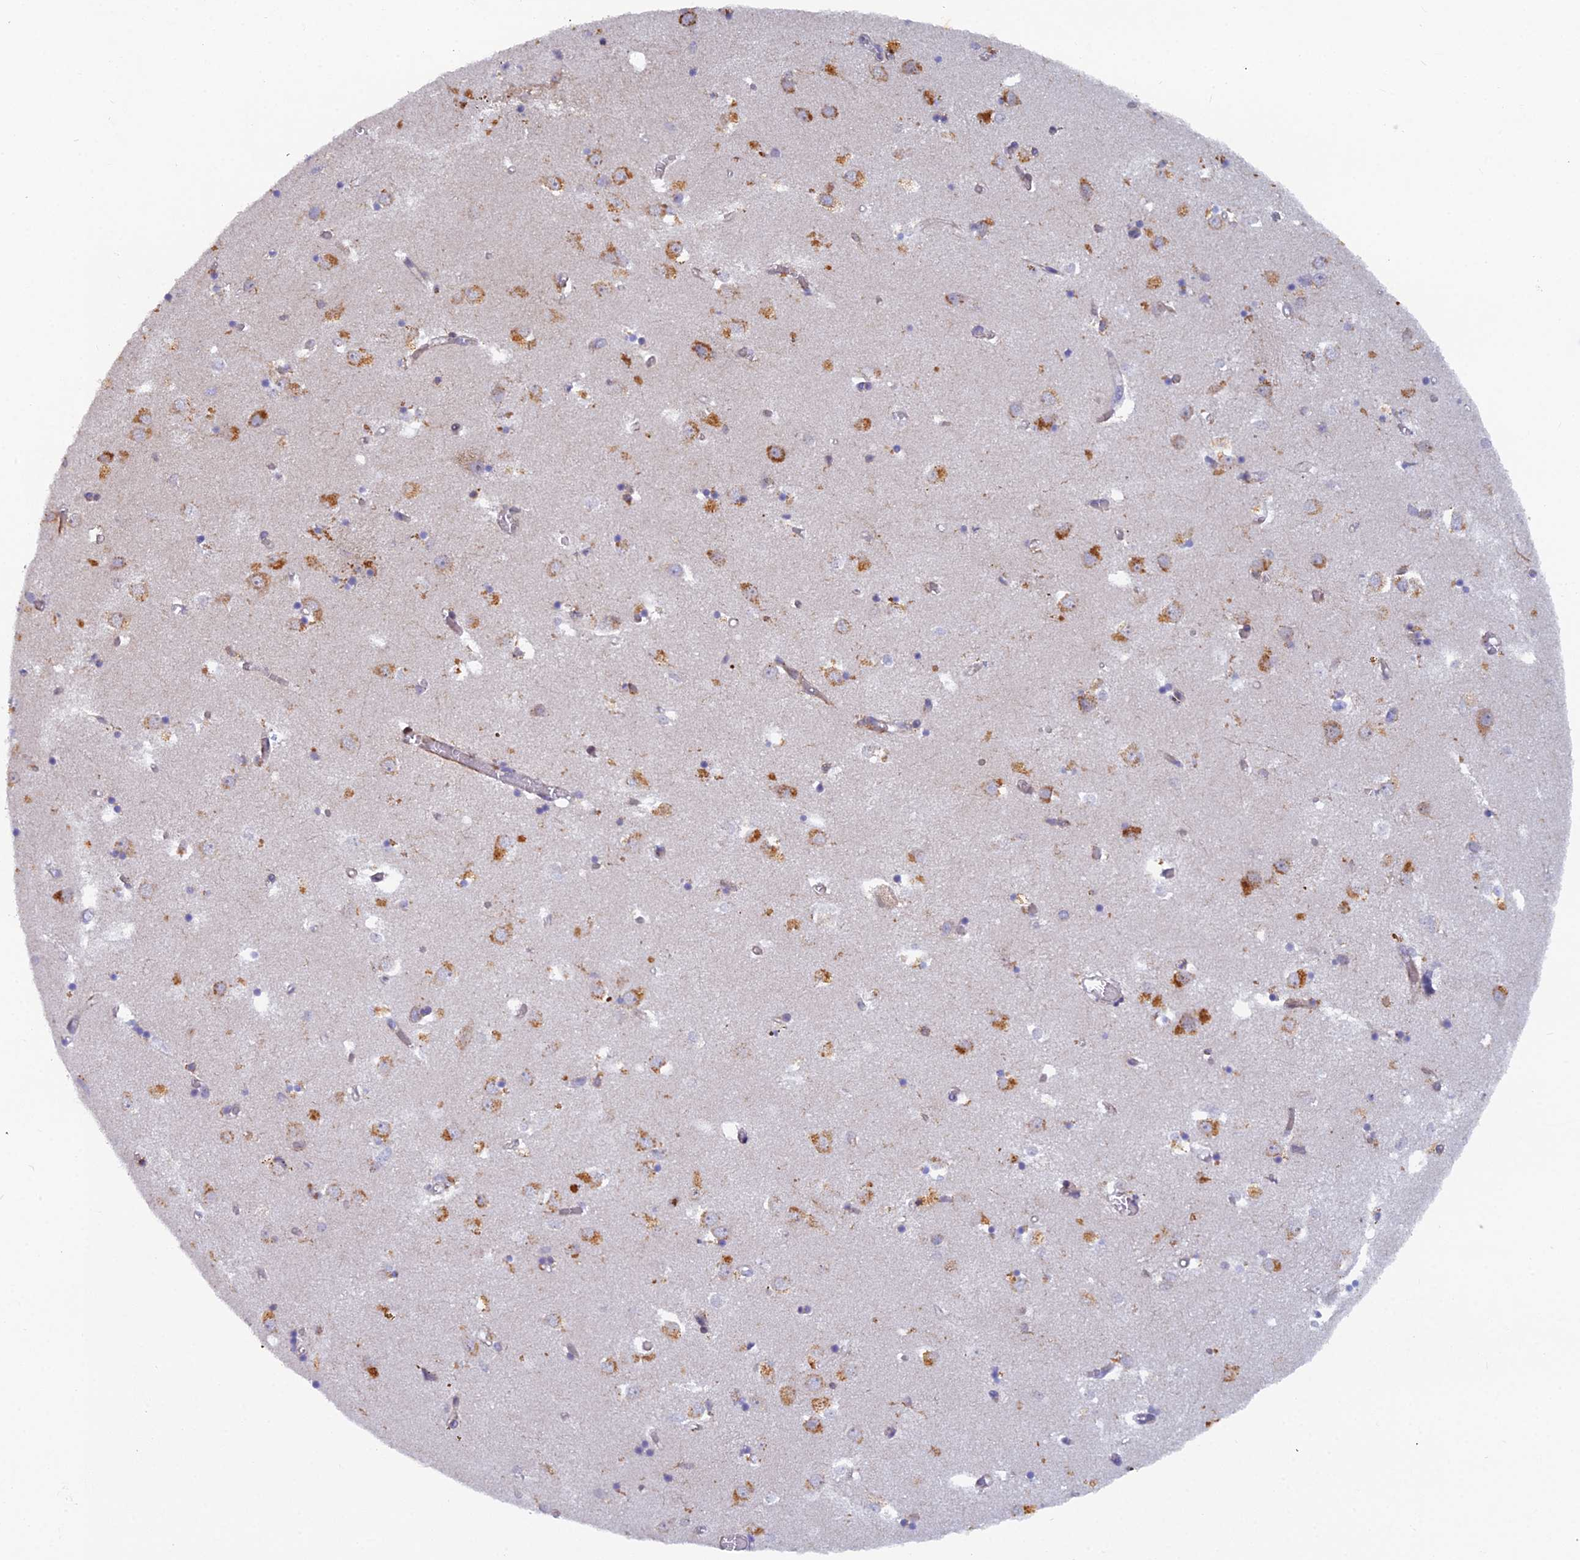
{"staining": {"intensity": "moderate", "quantity": "25%-75%", "location": "cytoplasmic/membranous"}, "tissue": "caudate", "cell_type": "Glial cells", "image_type": "normal", "snomed": [{"axis": "morphology", "description": "Normal tissue, NOS"}, {"axis": "topography", "description": "Lateral ventricle wall"}], "caption": "Brown immunohistochemical staining in normal caudate reveals moderate cytoplasmic/membranous expression in approximately 25%-75% of glial cells. (DAB (3,3'-diaminobenzidine) IHC with brightfield microscopy, high magnification).", "gene": "B9D2", "patient": {"sex": "male", "age": 70}}